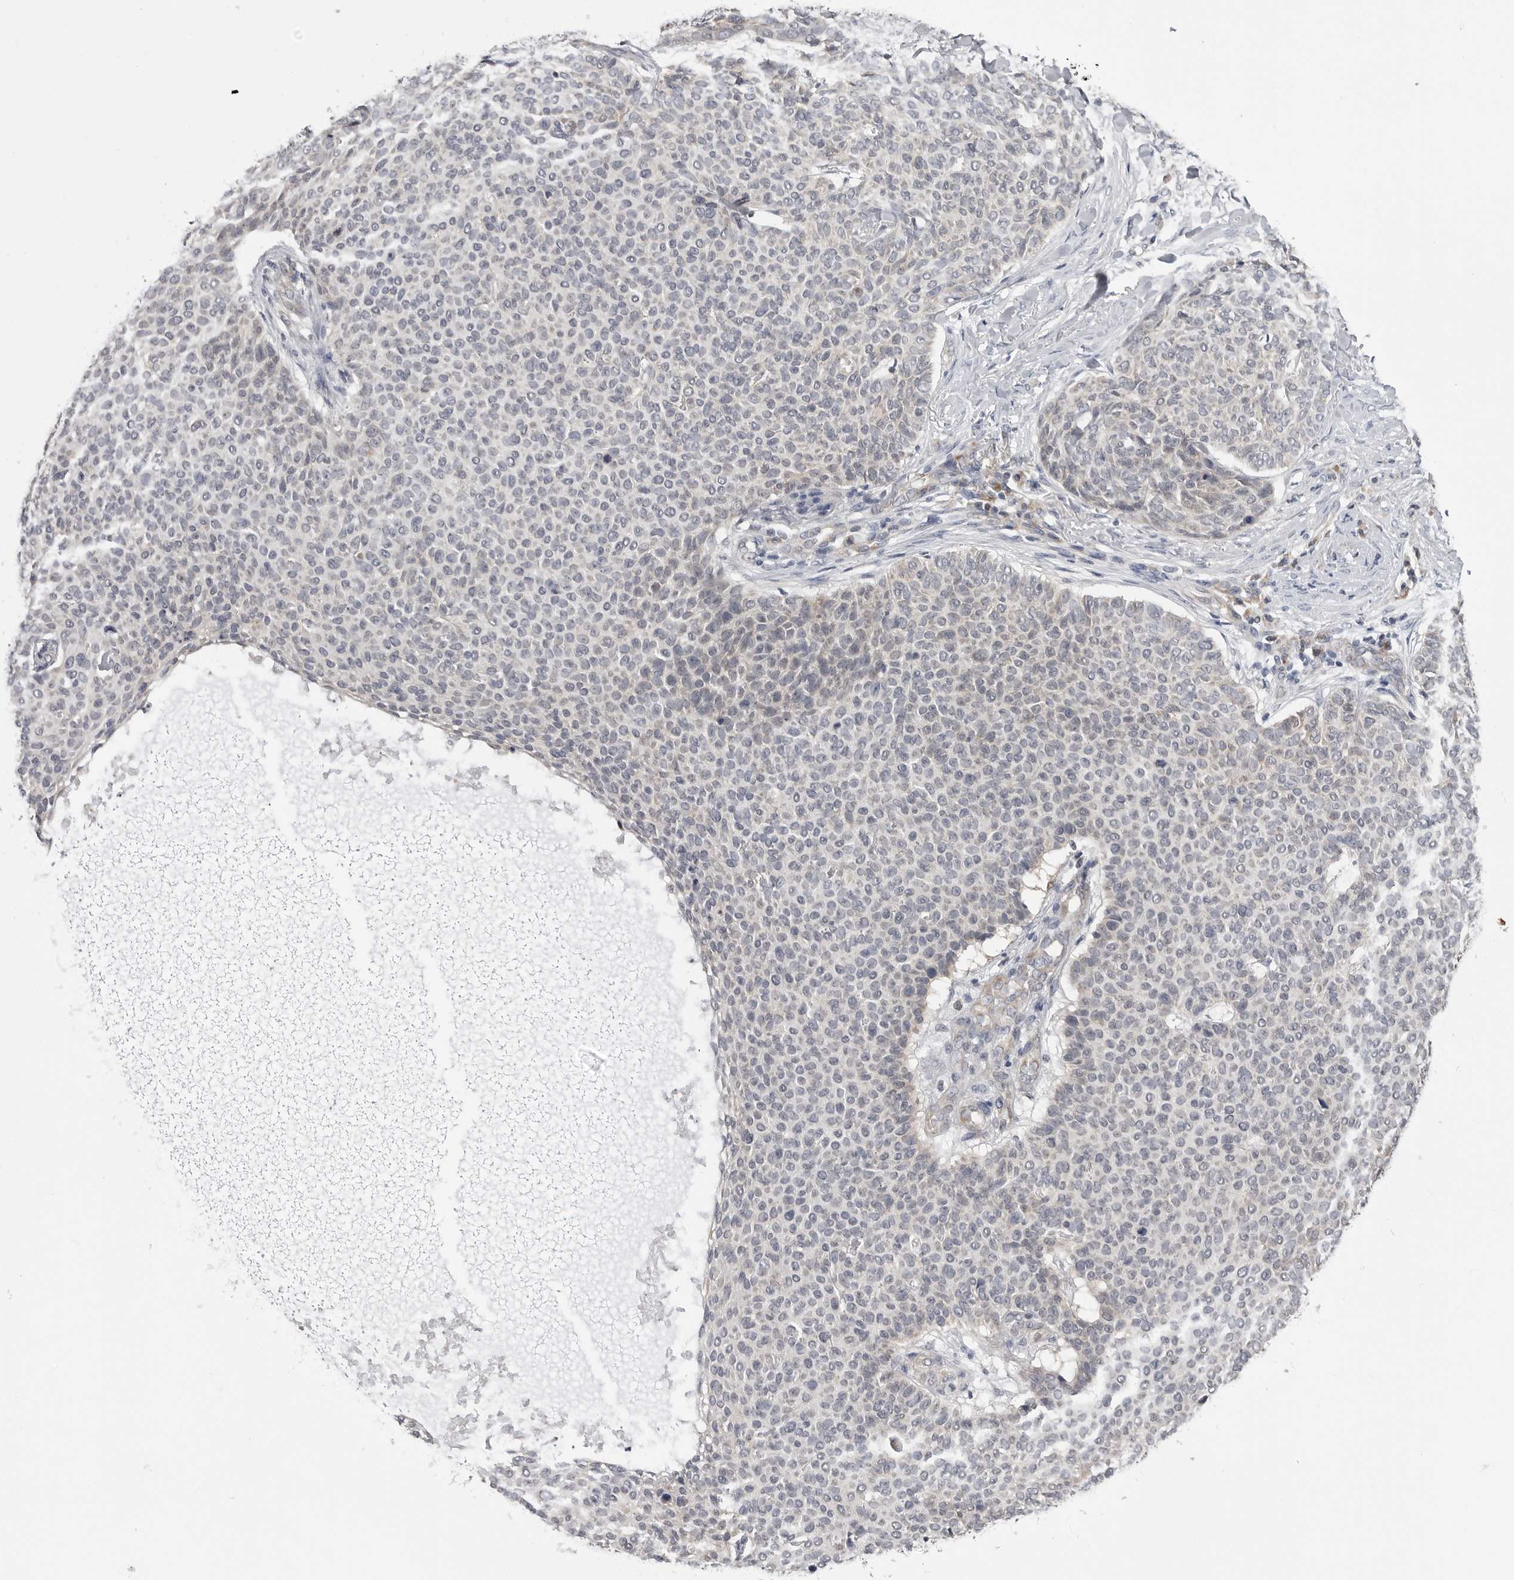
{"staining": {"intensity": "negative", "quantity": "none", "location": "none"}, "tissue": "skin cancer", "cell_type": "Tumor cells", "image_type": "cancer", "snomed": [{"axis": "morphology", "description": "Normal tissue, NOS"}, {"axis": "morphology", "description": "Basal cell carcinoma"}, {"axis": "topography", "description": "Skin"}], "caption": "An image of human skin cancer (basal cell carcinoma) is negative for staining in tumor cells.", "gene": "FH", "patient": {"sex": "male", "age": 50}}